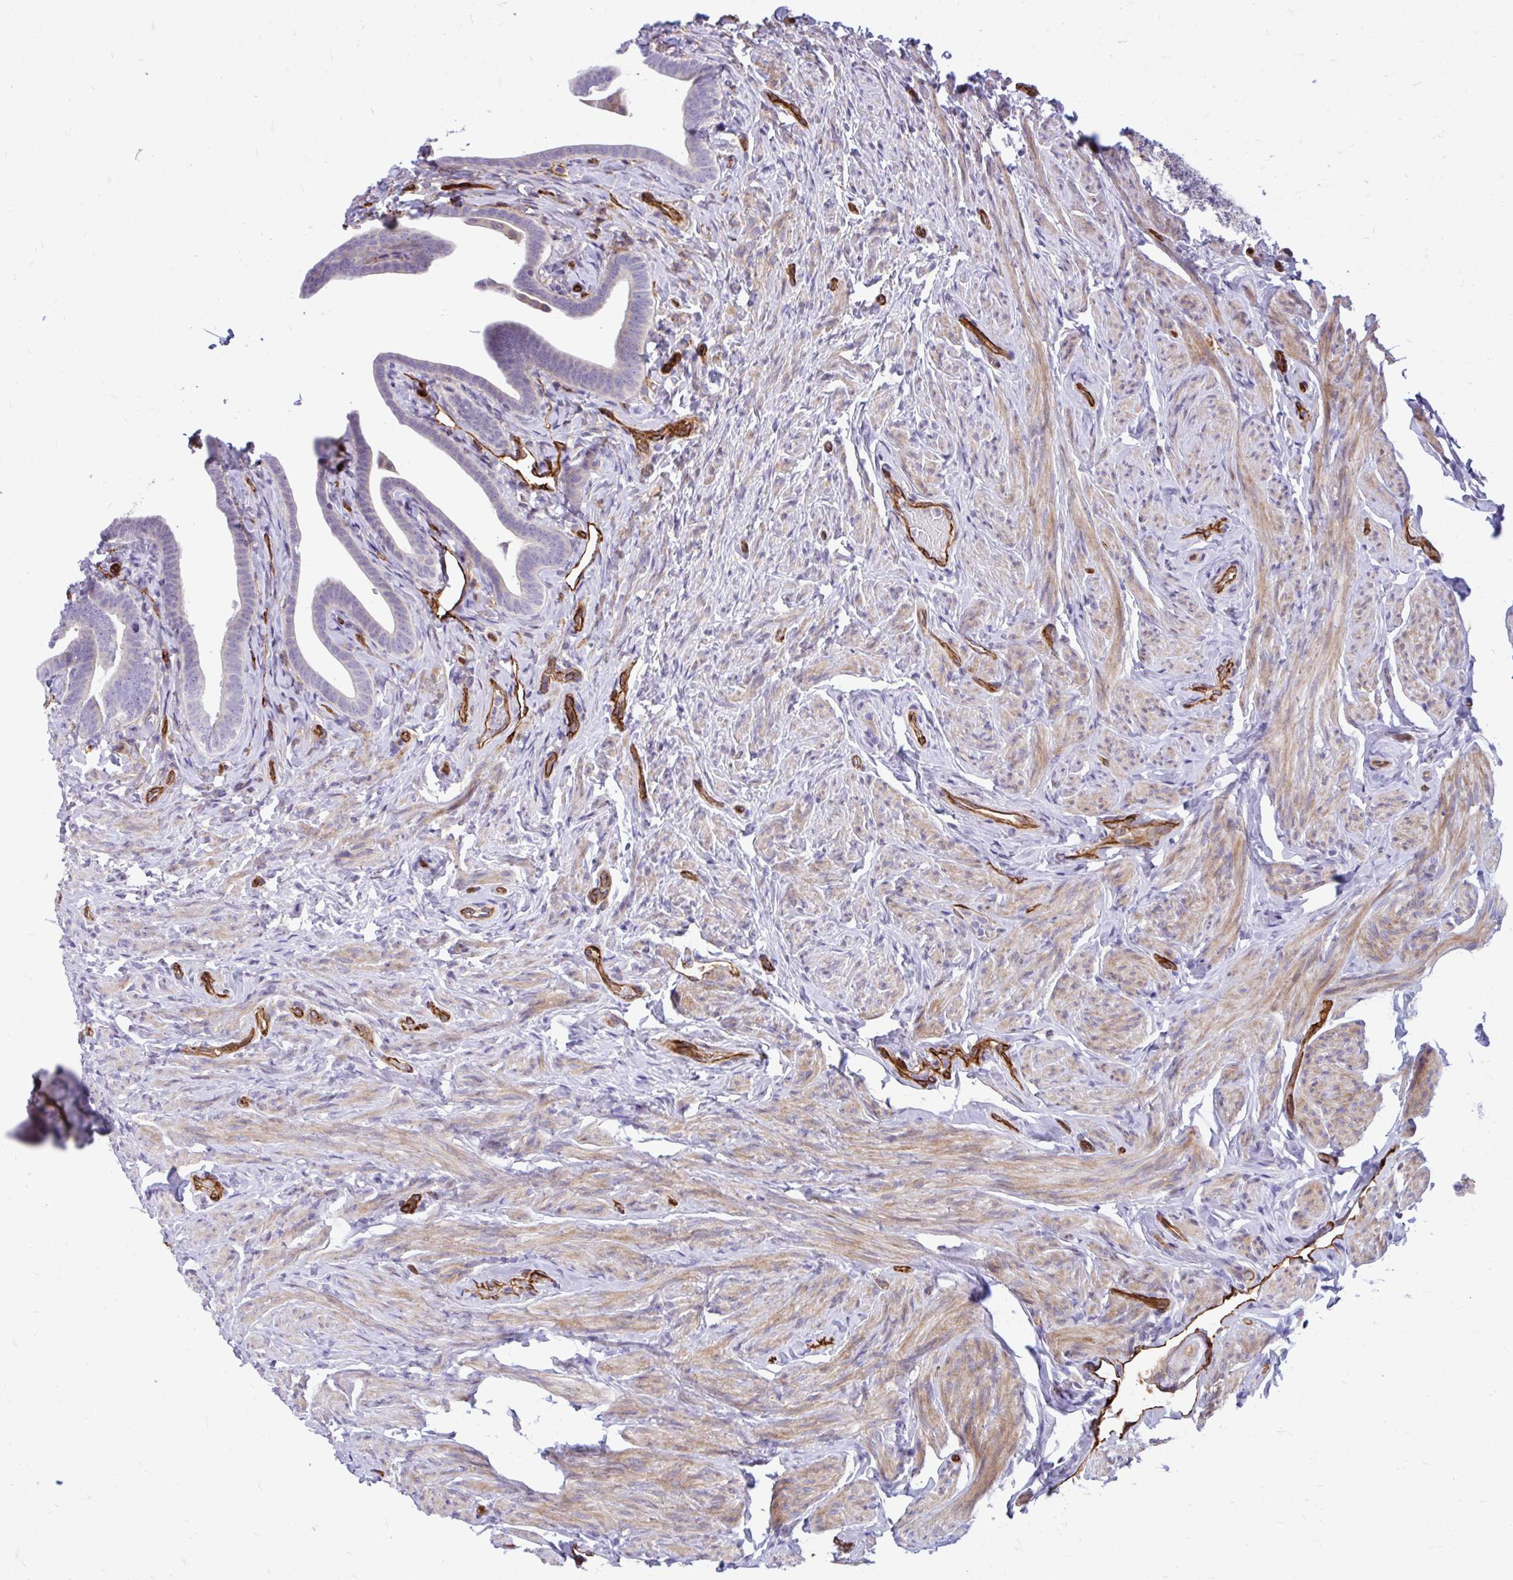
{"staining": {"intensity": "weak", "quantity": "<25%", "location": "cytoplasmic/membranous"}, "tissue": "fallopian tube", "cell_type": "Glandular cells", "image_type": "normal", "snomed": [{"axis": "morphology", "description": "Normal tissue, NOS"}, {"axis": "topography", "description": "Fallopian tube"}], "caption": "This is an IHC micrograph of benign human fallopian tube. There is no staining in glandular cells.", "gene": "ESPNL", "patient": {"sex": "female", "age": 69}}